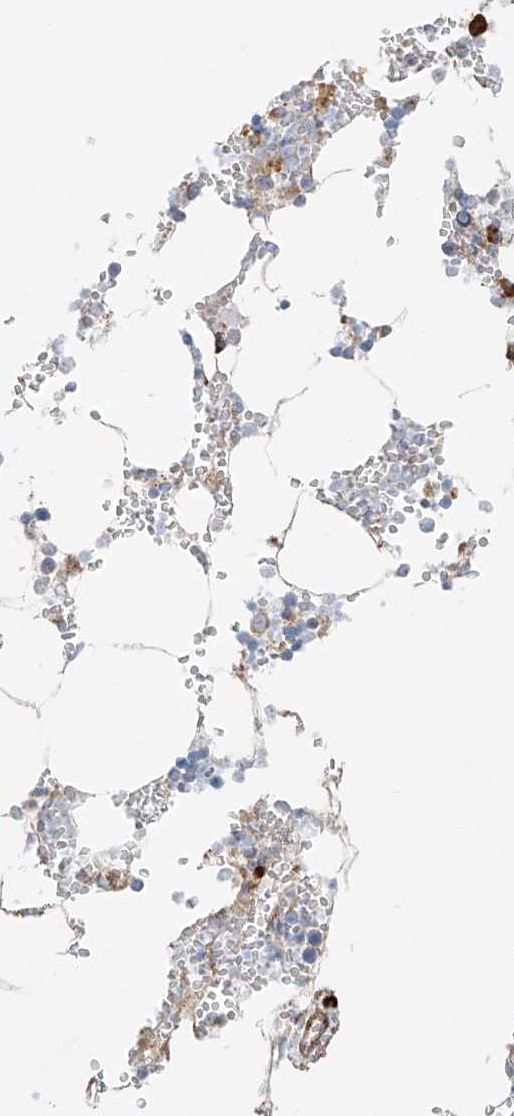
{"staining": {"intensity": "strong", "quantity": "<25%", "location": "cytoplasmic/membranous"}, "tissue": "bone marrow", "cell_type": "Hematopoietic cells", "image_type": "normal", "snomed": [{"axis": "morphology", "description": "Normal tissue, NOS"}, {"axis": "topography", "description": "Bone marrow"}], "caption": "Strong cytoplasmic/membranous positivity is appreciated in about <25% of hematopoietic cells in unremarkable bone marrow.", "gene": "EIPR1", "patient": {"sex": "male", "age": 70}}